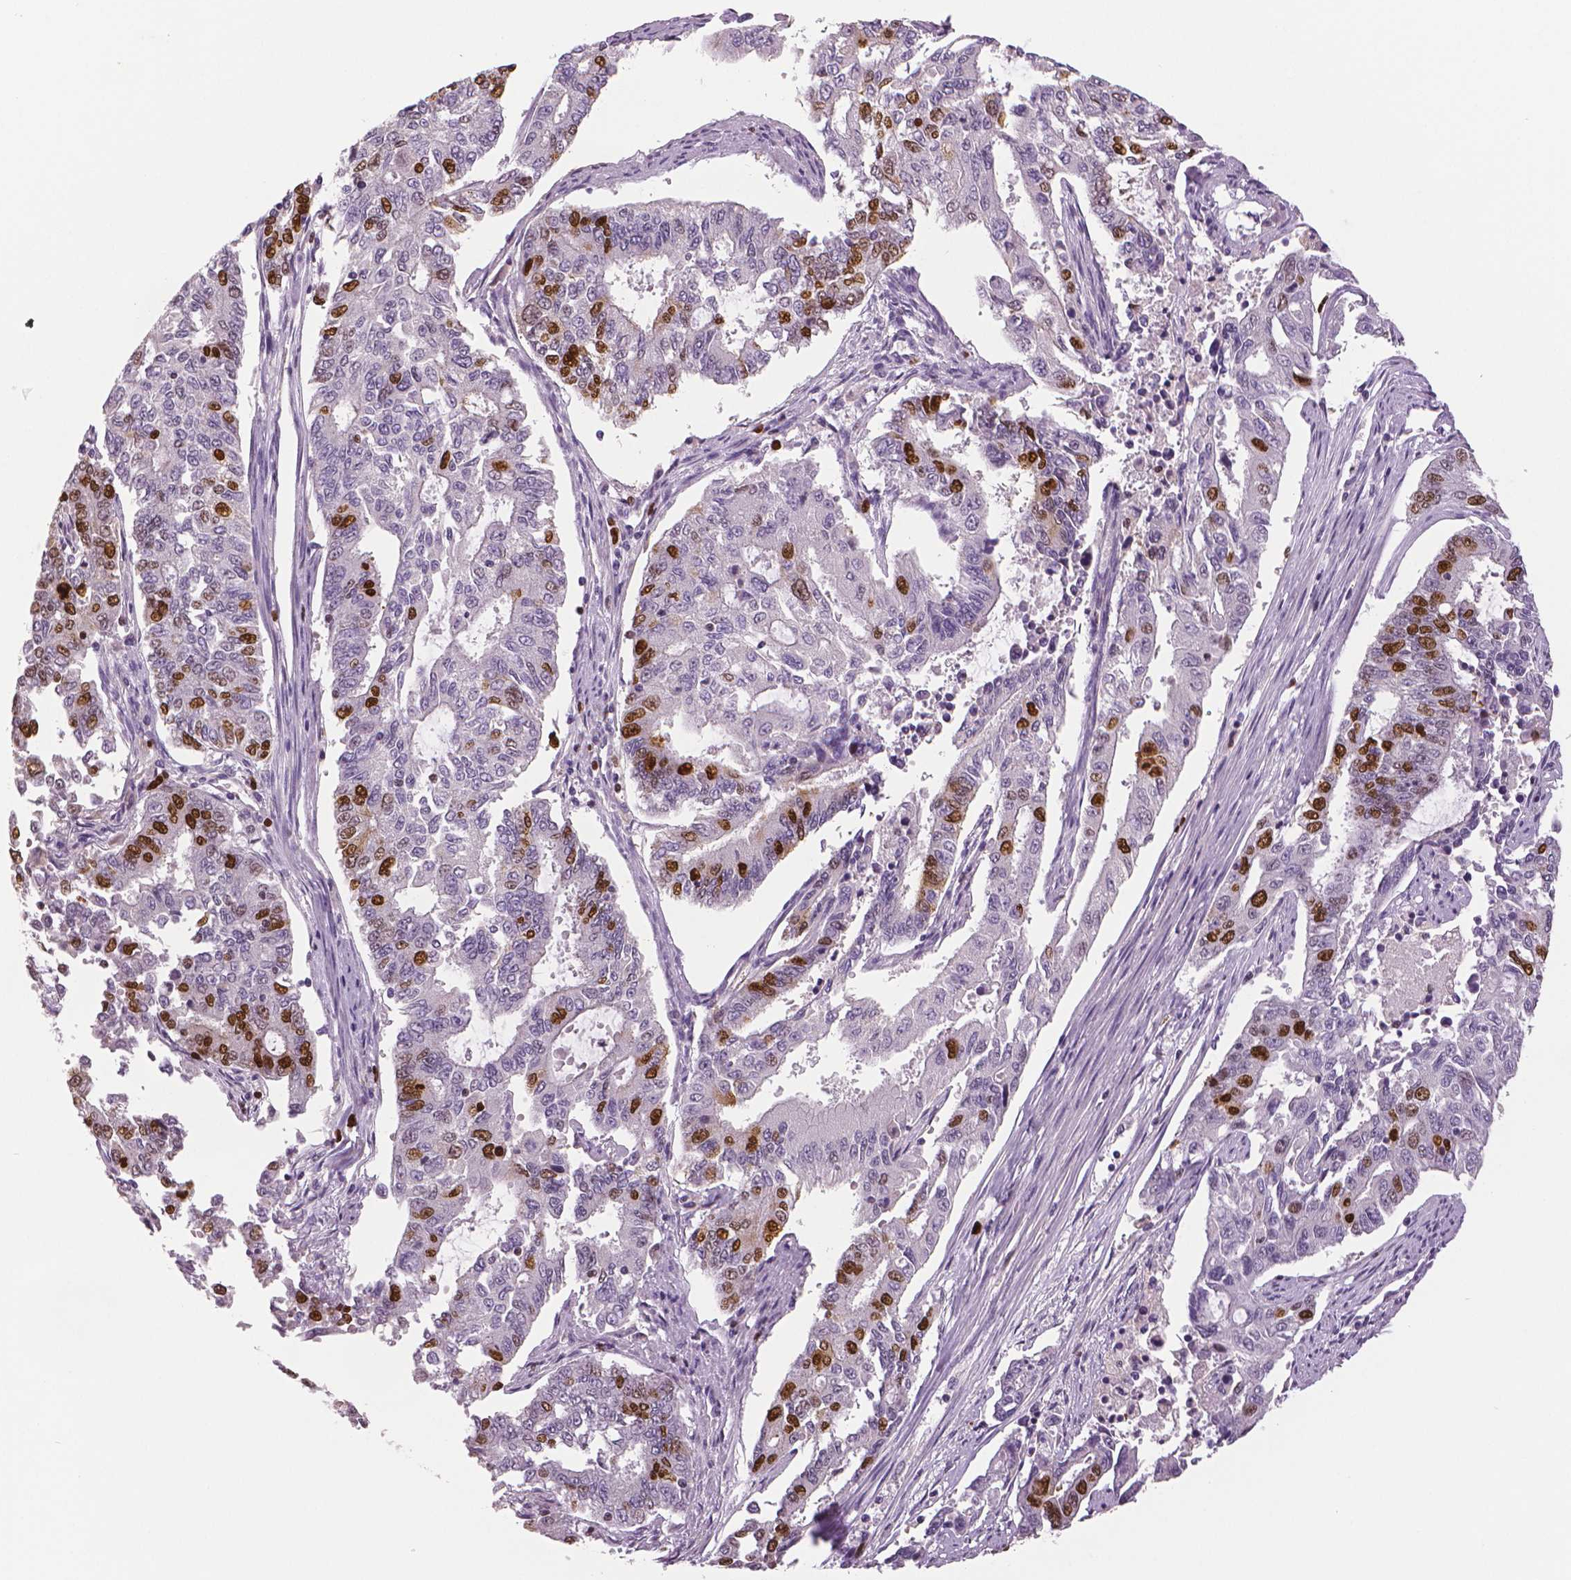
{"staining": {"intensity": "strong", "quantity": "<25%", "location": "nuclear"}, "tissue": "endometrial cancer", "cell_type": "Tumor cells", "image_type": "cancer", "snomed": [{"axis": "morphology", "description": "Adenocarcinoma, NOS"}, {"axis": "topography", "description": "Uterus"}], "caption": "Immunohistochemical staining of endometrial cancer (adenocarcinoma) exhibits strong nuclear protein positivity in about <25% of tumor cells.", "gene": "MKI67", "patient": {"sex": "female", "age": 59}}